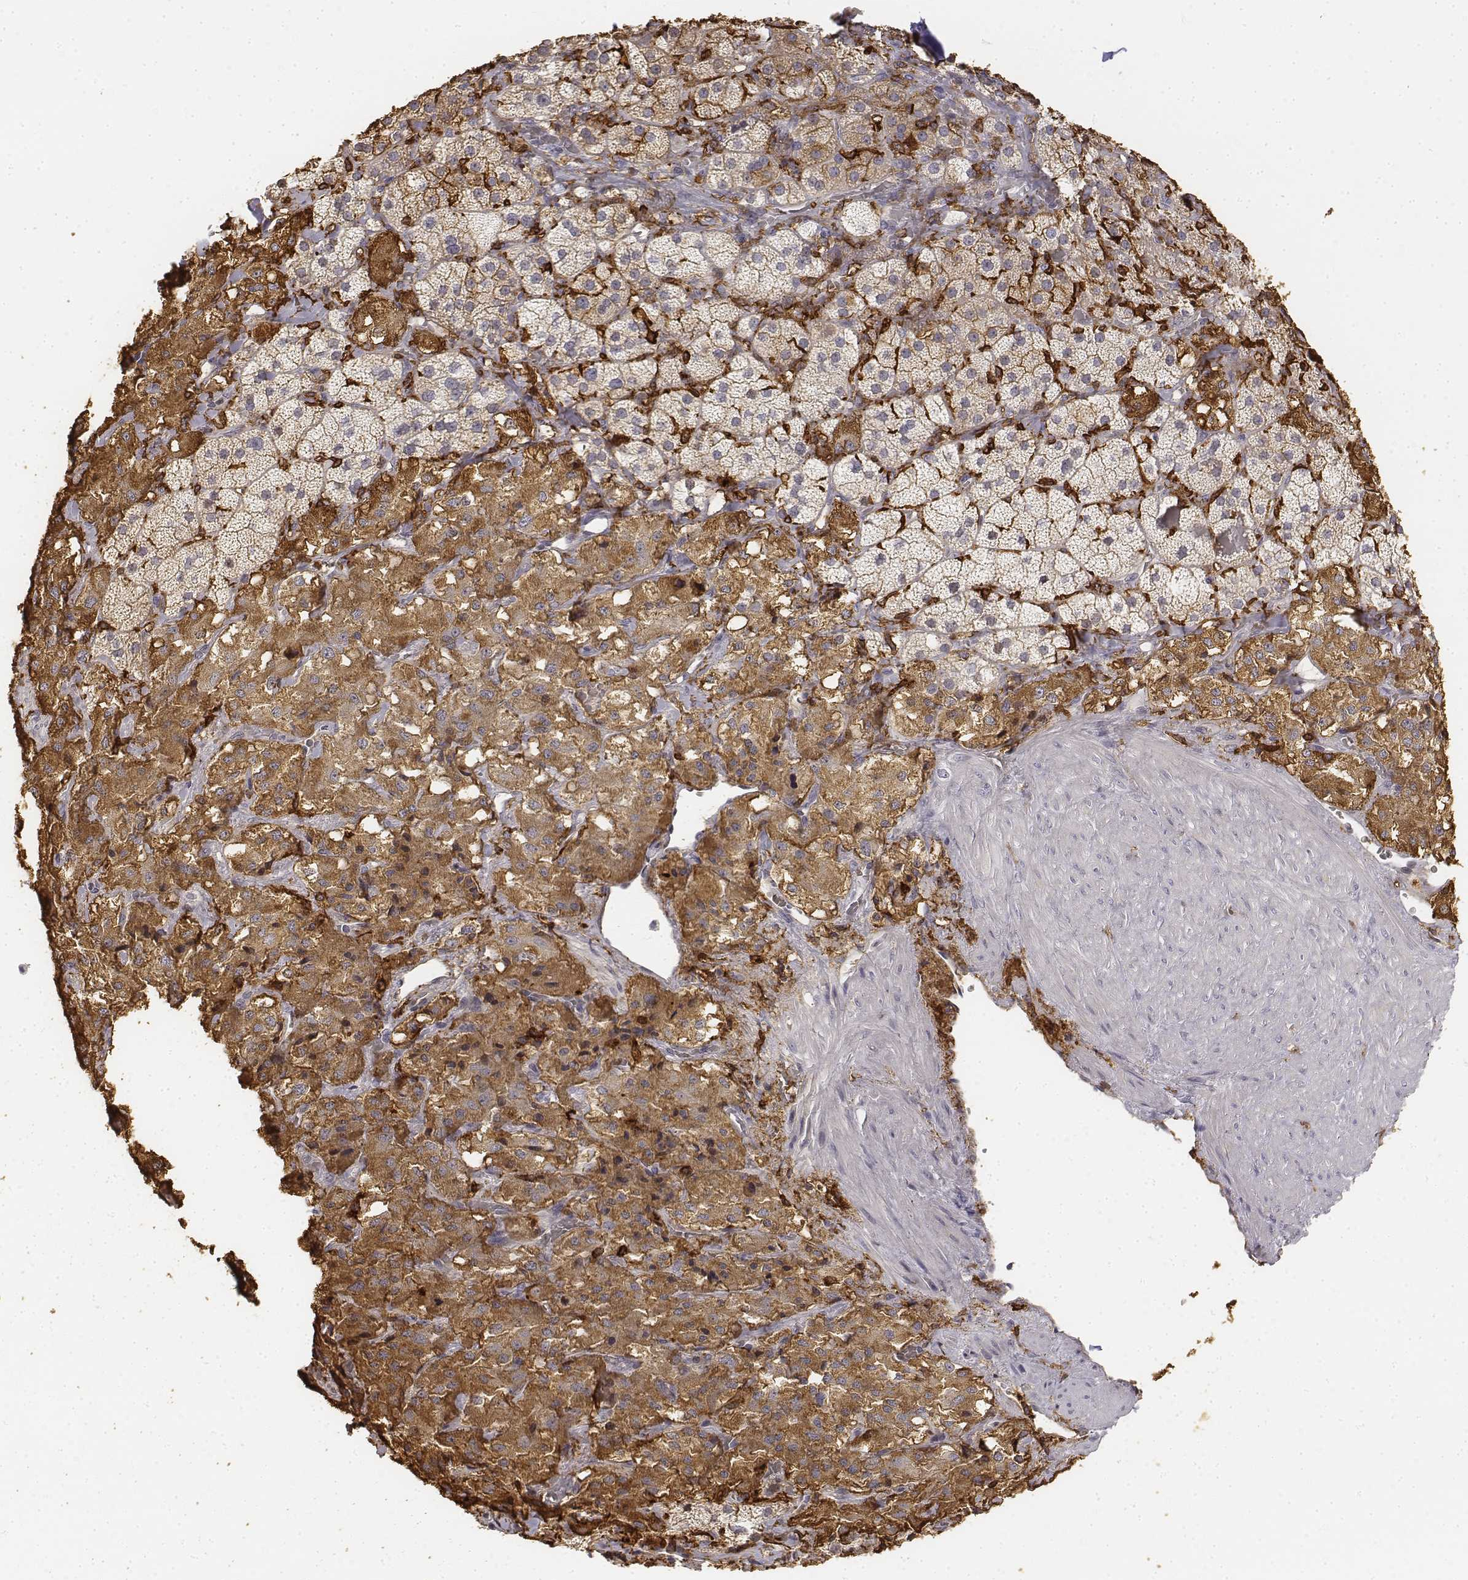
{"staining": {"intensity": "moderate", "quantity": "25%-75%", "location": "cytoplasmic/membranous"}, "tissue": "adrenal gland", "cell_type": "Glandular cells", "image_type": "normal", "snomed": [{"axis": "morphology", "description": "Normal tissue, NOS"}, {"axis": "topography", "description": "Adrenal gland"}], "caption": "A brown stain shows moderate cytoplasmic/membranous expression of a protein in glandular cells of unremarkable adrenal gland. (Brightfield microscopy of DAB IHC at high magnification).", "gene": "CD14", "patient": {"sex": "male", "age": 57}}